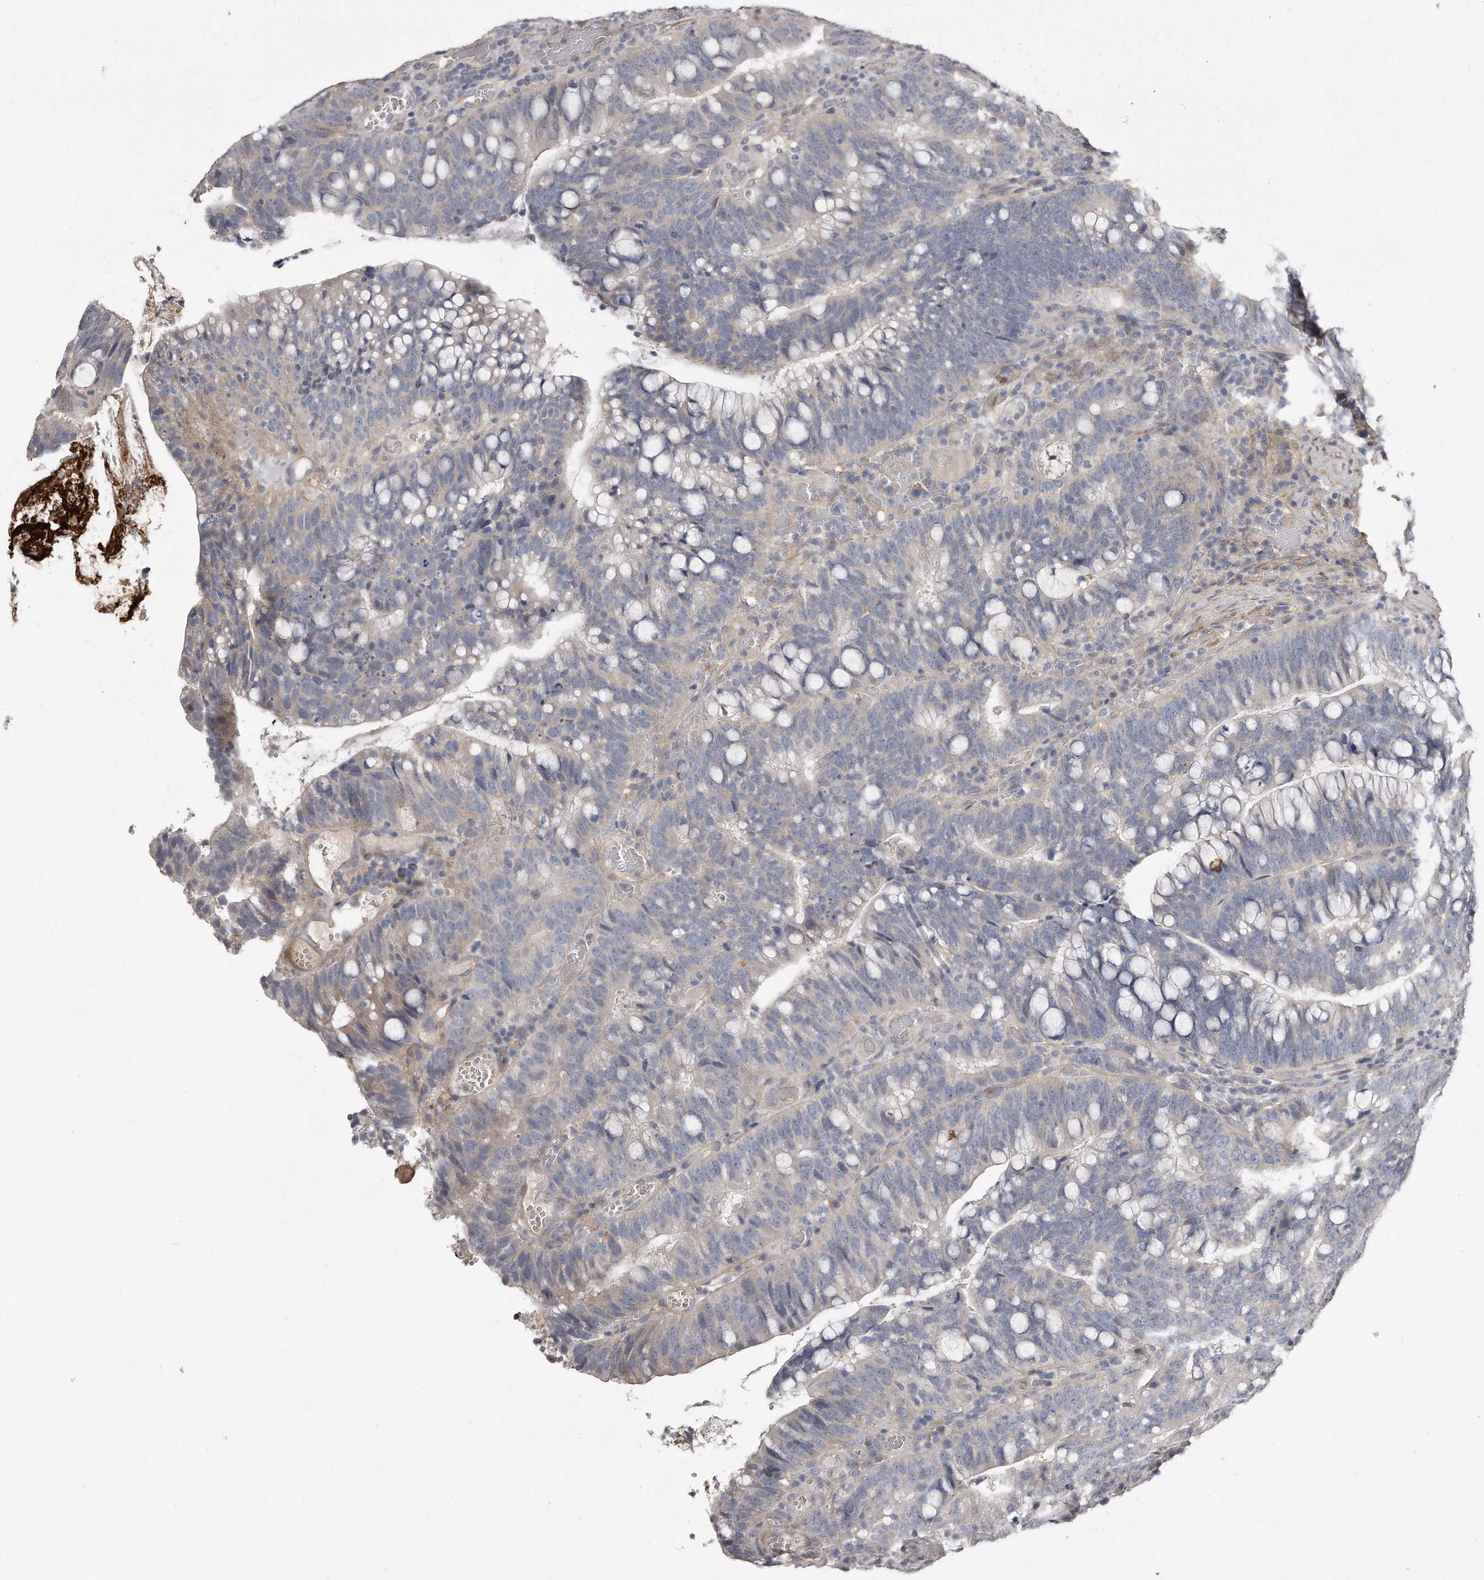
{"staining": {"intensity": "negative", "quantity": "none", "location": "none"}, "tissue": "colorectal cancer", "cell_type": "Tumor cells", "image_type": "cancer", "snomed": [{"axis": "morphology", "description": "Adenocarcinoma, NOS"}, {"axis": "topography", "description": "Colon"}], "caption": "An immunohistochemistry image of colorectal cancer is shown. There is no staining in tumor cells of colorectal cancer. (DAB IHC visualized using brightfield microscopy, high magnification).", "gene": "LMOD1", "patient": {"sex": "female", "age": 66}}